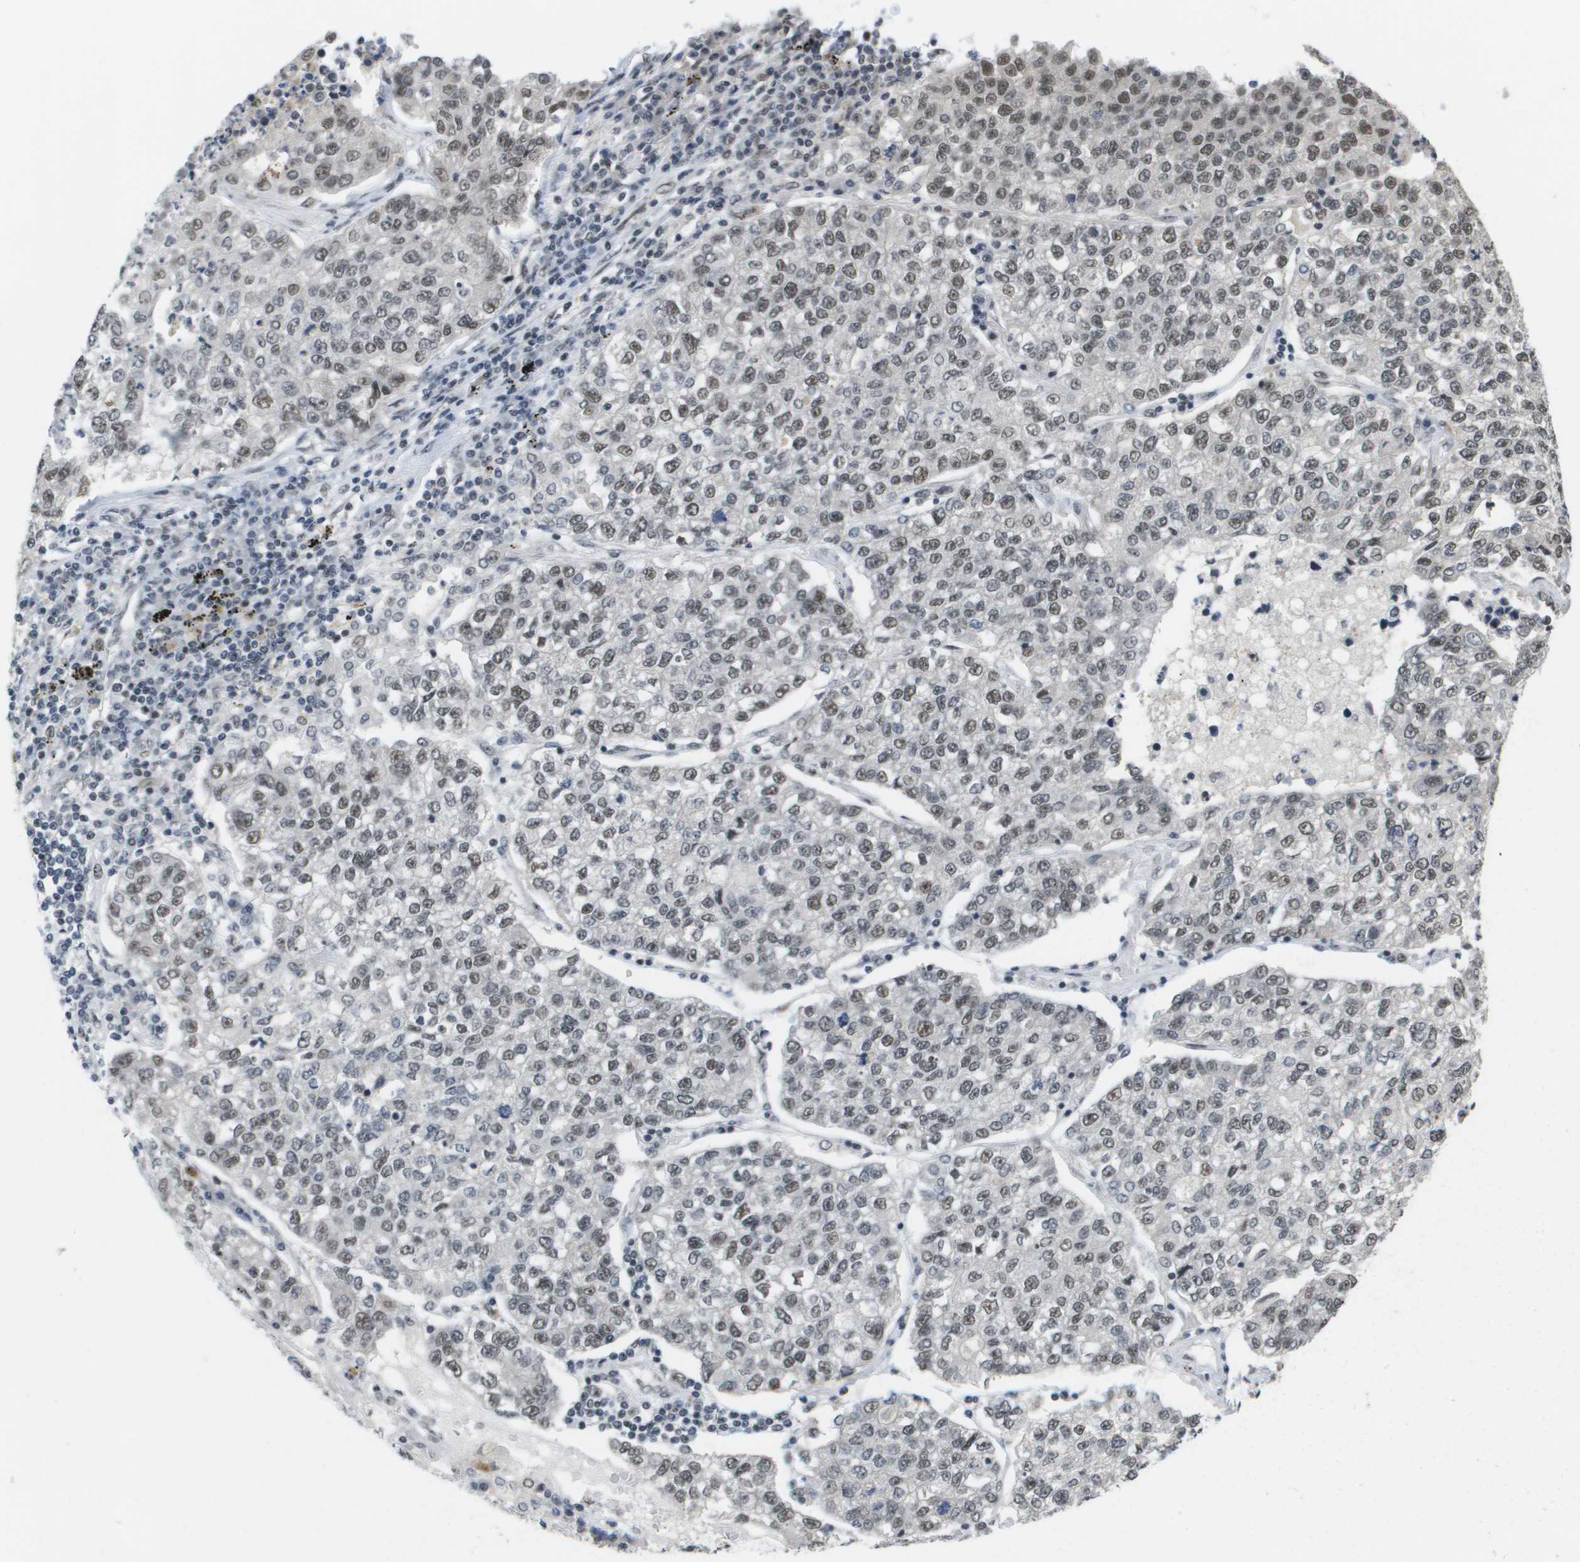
{"staining": {"intensity": "weak", "quantity": ">75%", "location": "nuclear"}, "tissue": "lung cancer", "cell_type": "Tumor cells", "image_type": "cancer", "snomed": [{"axis": "morphology", "description": "Adenocarcinoma, NOS"}, {"axis": "topography", "description": "Lung"}], "caption": "A brown stain labels weak nuclear positivity of a protein in adenocarcinoma (lung) tumor cells.", "gene": "ISY1", "patient": {"sex": "male", "age": 49}}